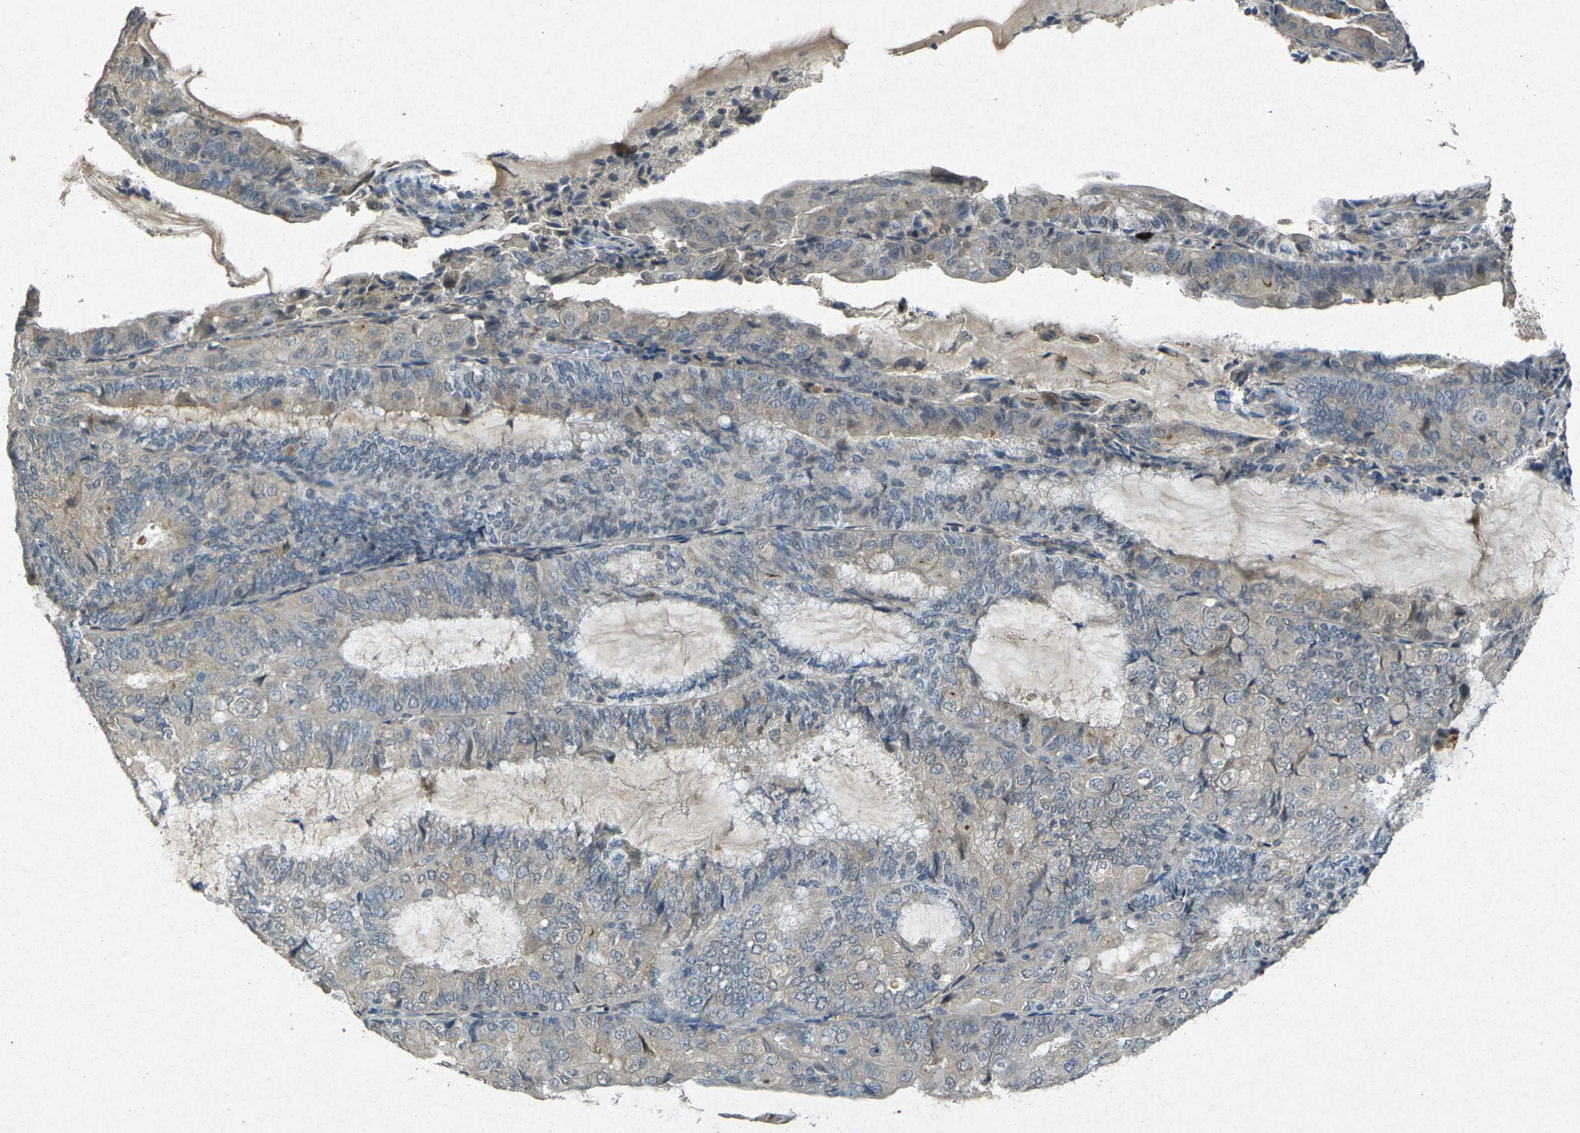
{"staining": {"intensity": "weak", "quantity": ">75%", "location": "cytoplasmic/membranous"}, "tissue": "endometrial cancer", "cell_type": "Tumor cells", "image_type": "cancer", "snomed": [{"axis": "morphology", "description": "Adenocarcinoma, NOS"}, {"axis": "topography", "description": "Endometrium"}], "caption": "Immunohistochemical staining of adenocarcinoma (endometrial) exhibits low levels of weak cytoplasmic/membranous staining in about >75% of tumor cells.", "gene": "RGMA", "patient": {"sex": "female", "age": 81}}